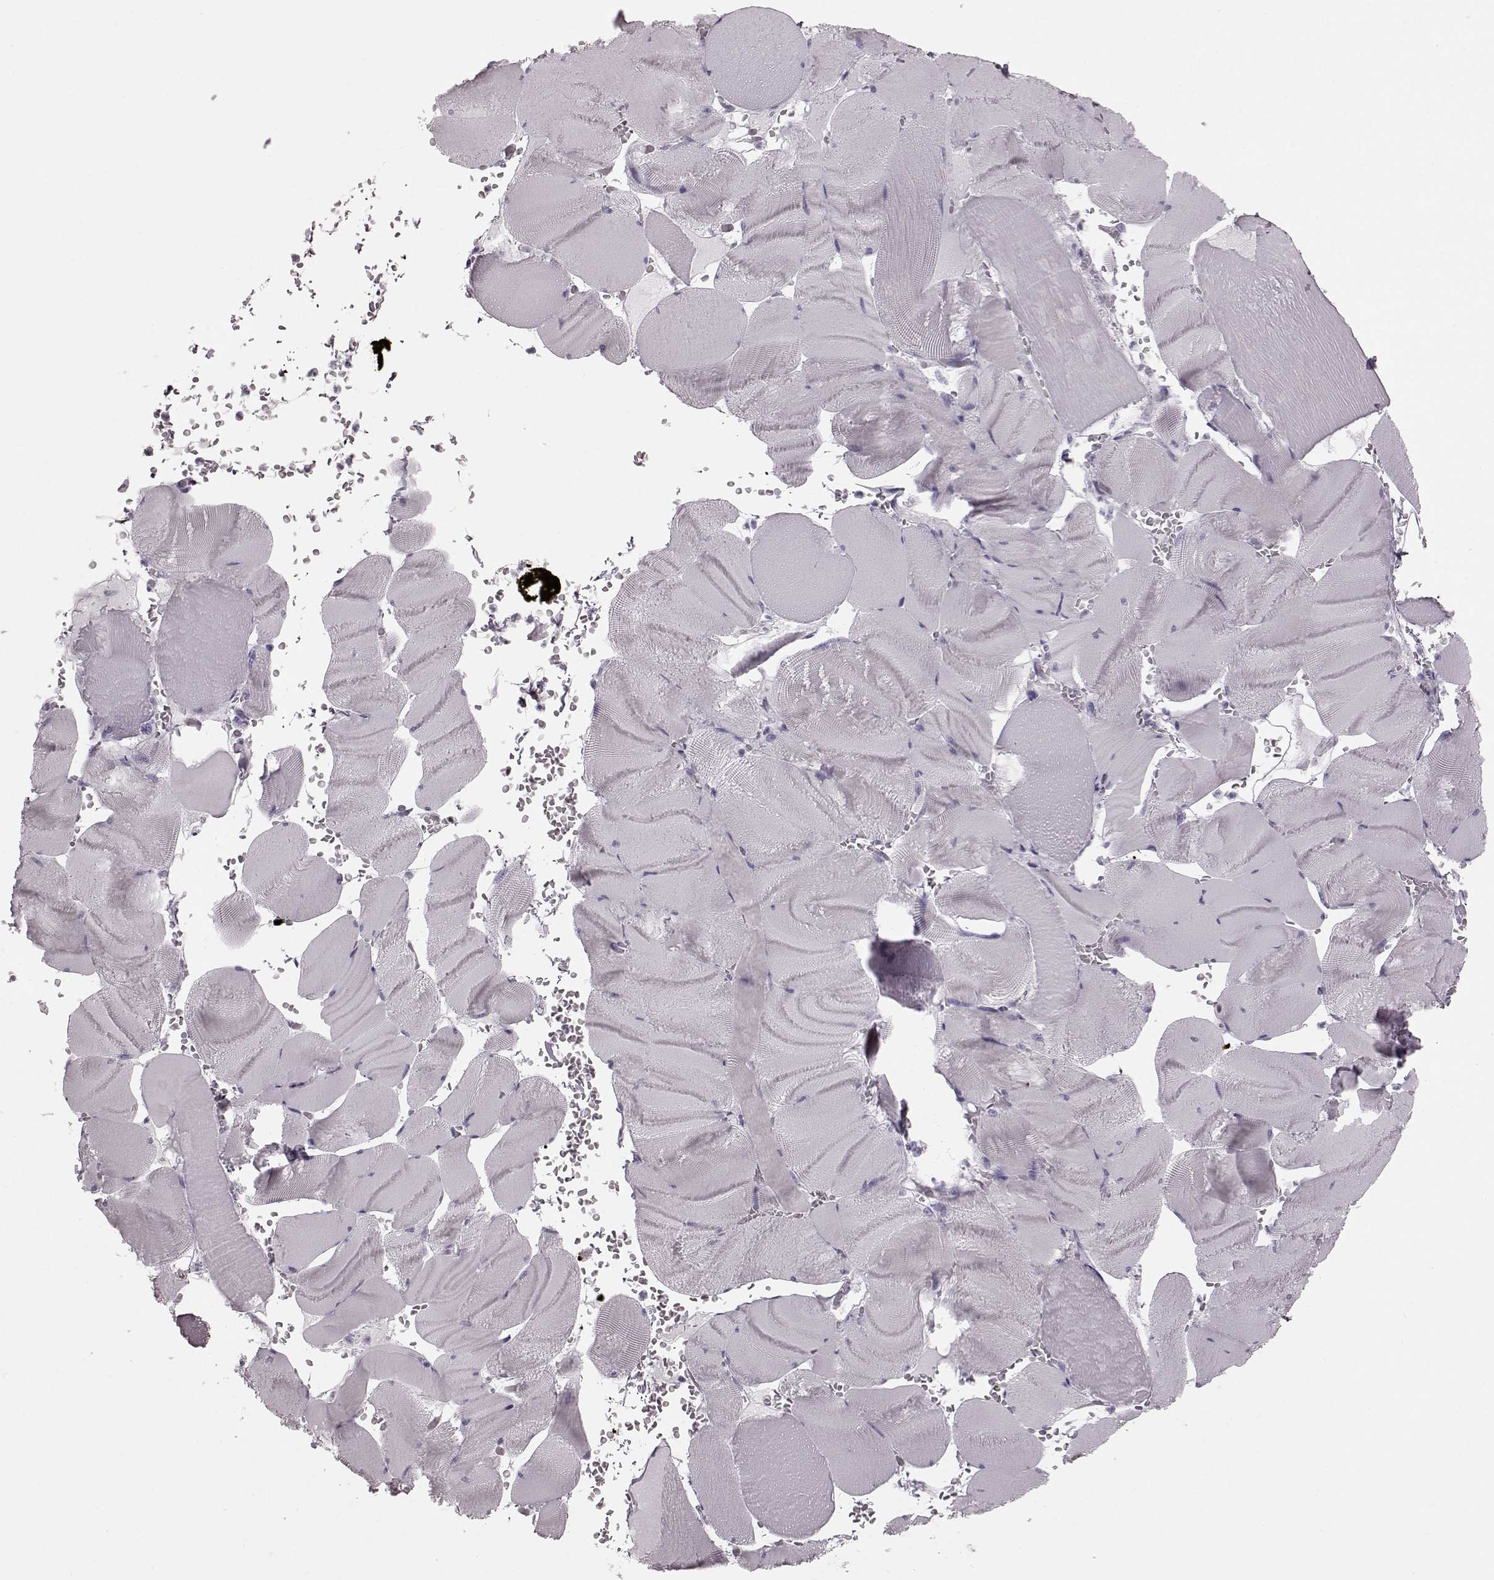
{"staining": {"intensity": "negative", "quantity": "none", "location": "none"}, "tissue": "skeletal muscle", "cell_type": "Myocytes", "image_type": "normal", "snomed": [{"axis": "morphology", "description": "Normal tissue, NOS"}, {"axis": "topography", "description": "Skeletal muscle"}], "caption": "DAB (3,3'-diaminobenzidine) immunohistochemical staining of normal skeletal muscle exhibits no significant expression in myocytes.", "gene": "CRYBA2", "patient": {"sex": "male", "age": 56}}